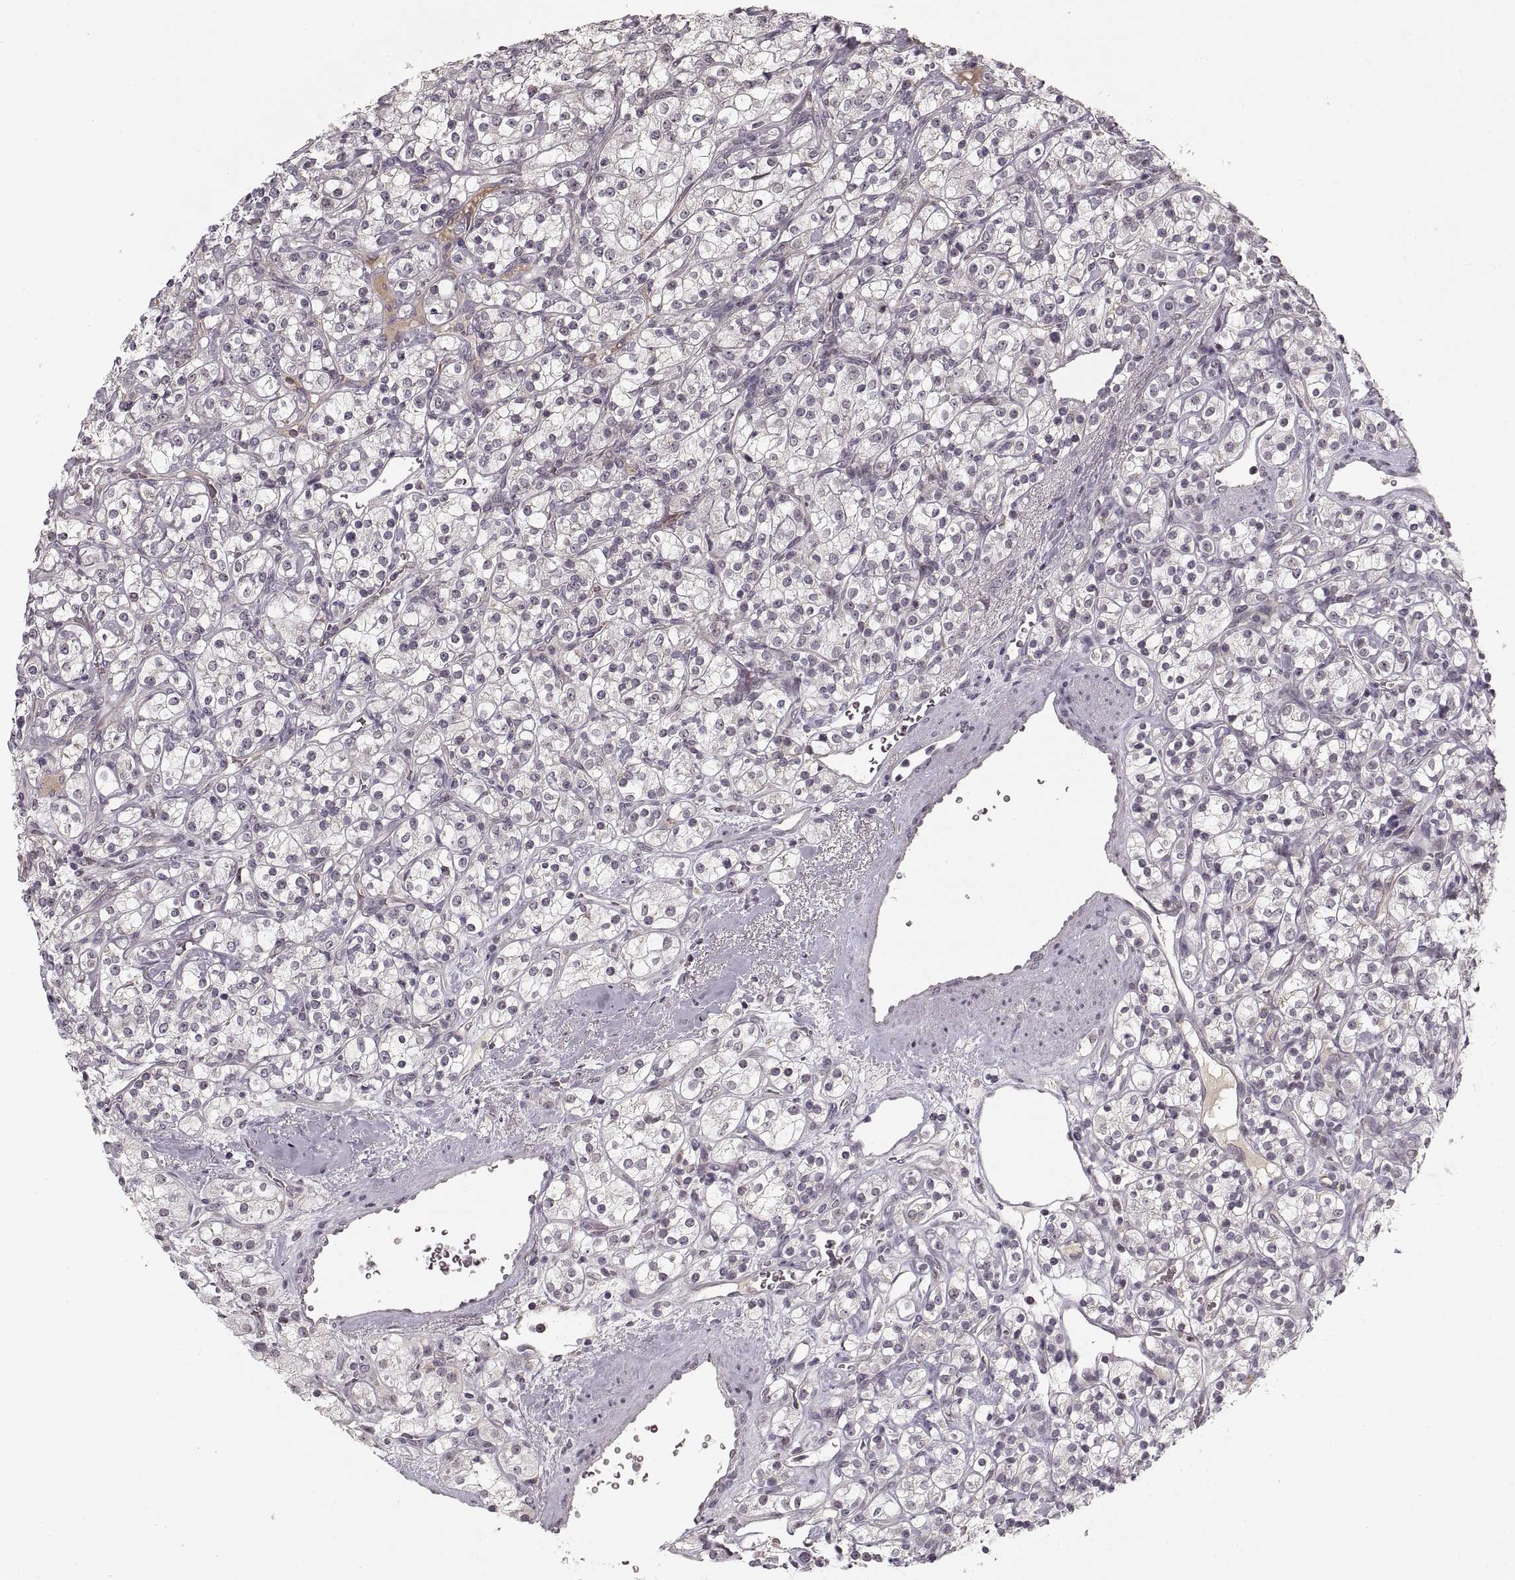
{"staining": {"intensity": "negative", "quantity": "none", "location": "none"}, "tissue": "renal cancer", "cell_type": "Tumor cells", "image_type": "cancer", "snomed": [{"axis": "morphology", "description": "Adenocarcinoma, NOS"}, {"axis": "topography", "description": "Kidney"}], "caption": "Renal adenocarcinoma was stained to show a protein in brown. There is no significant positivity in tumor cells.", "gene": "ASIC3", "patient": {"sex": "male", "age": 77}}